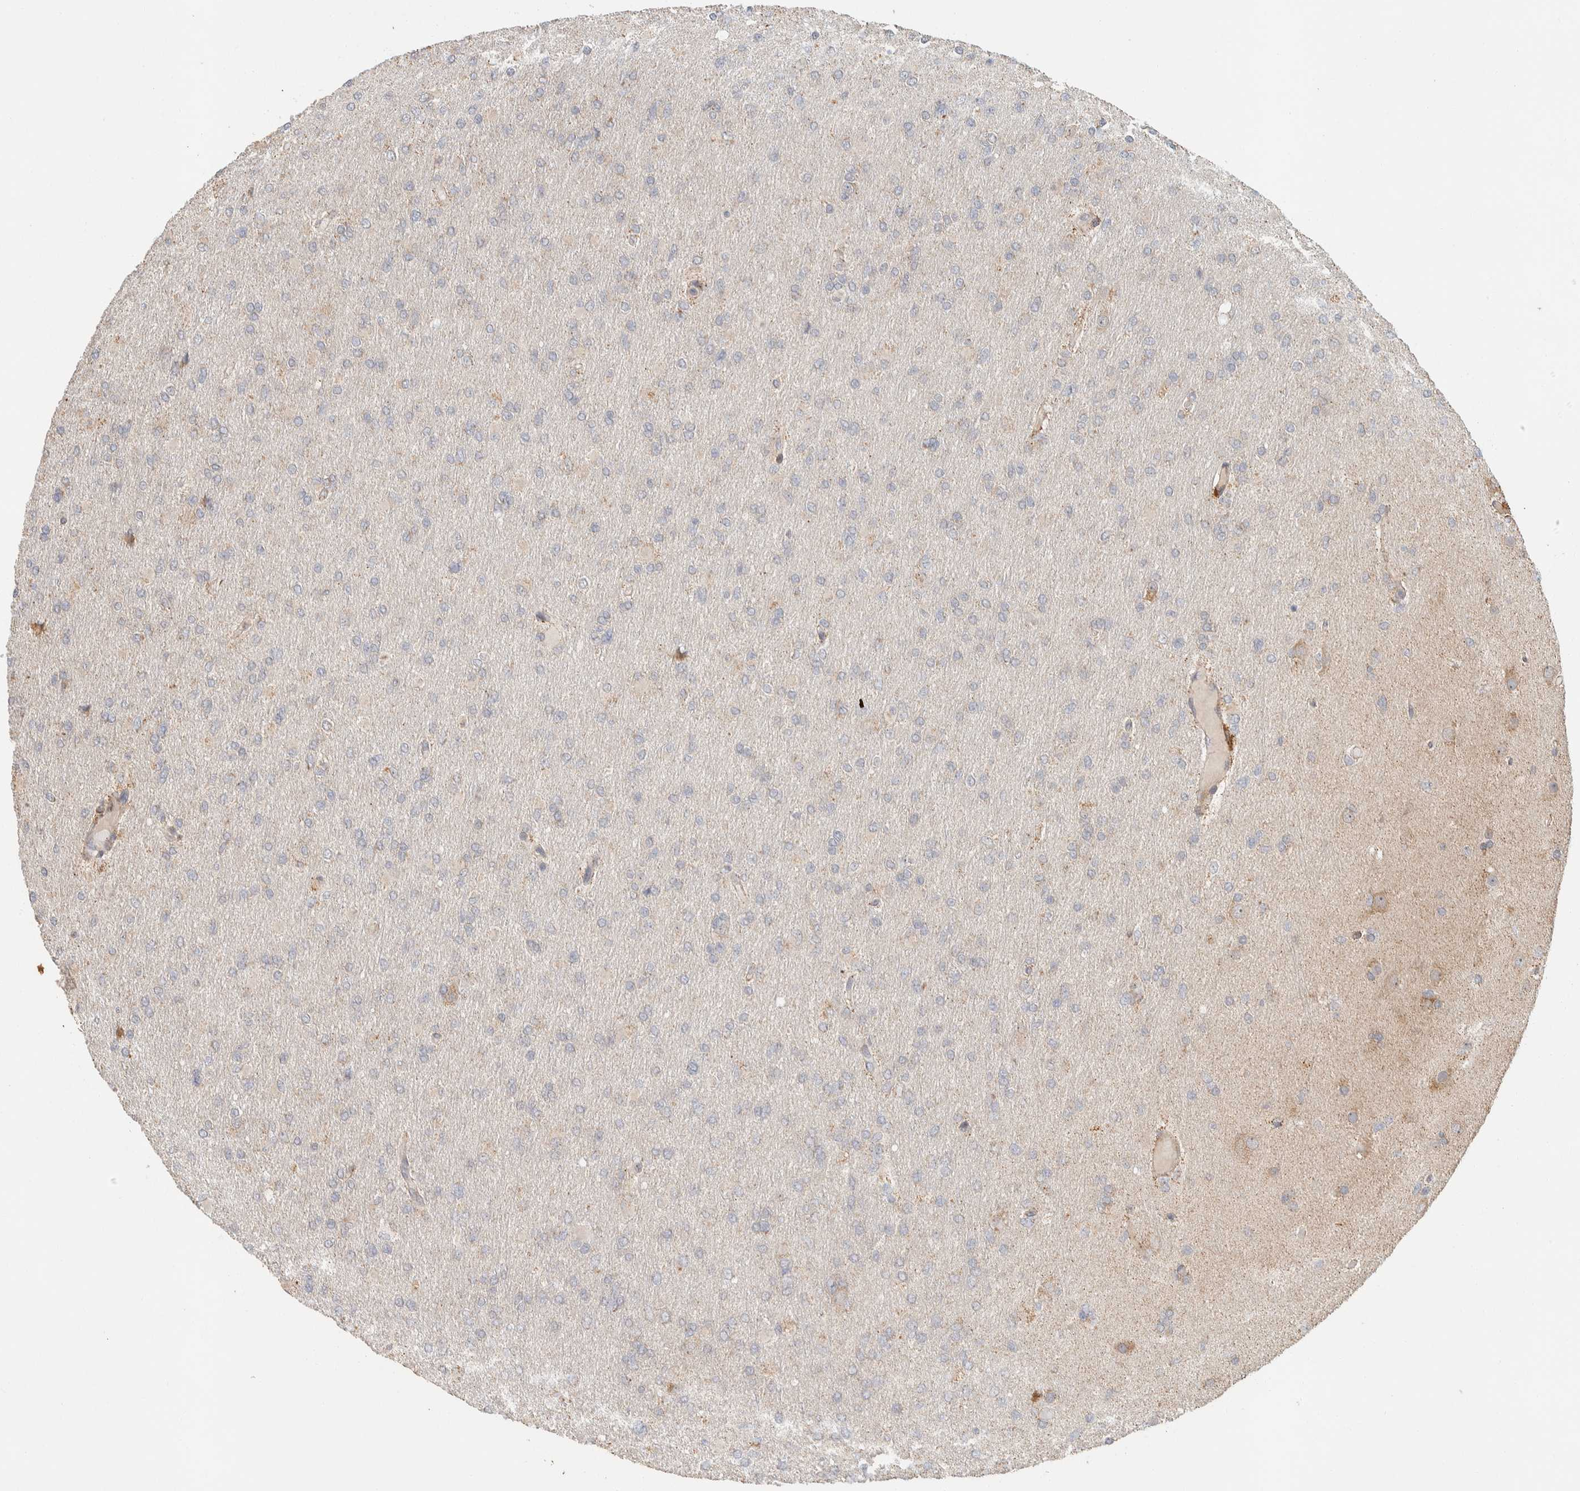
{"staining": {"intensity": "weak", "quantity": "<25%", "location": "cytoplasmic/membranous"}, "tissue": "glioma", "cell_type": "Tumor cells", "image_type": "cancer", "snomed": [{"axis": "morphology", "description": "Glioma, malignant, High grade"}, {"axis": "topography", "description": "Cerebral cortex"}], "caption": "Protein analysis of glioma reveals no significant expression in tumor cells.", "gene": "KIF9", "patient": {"sex": "female", "age": 36}}